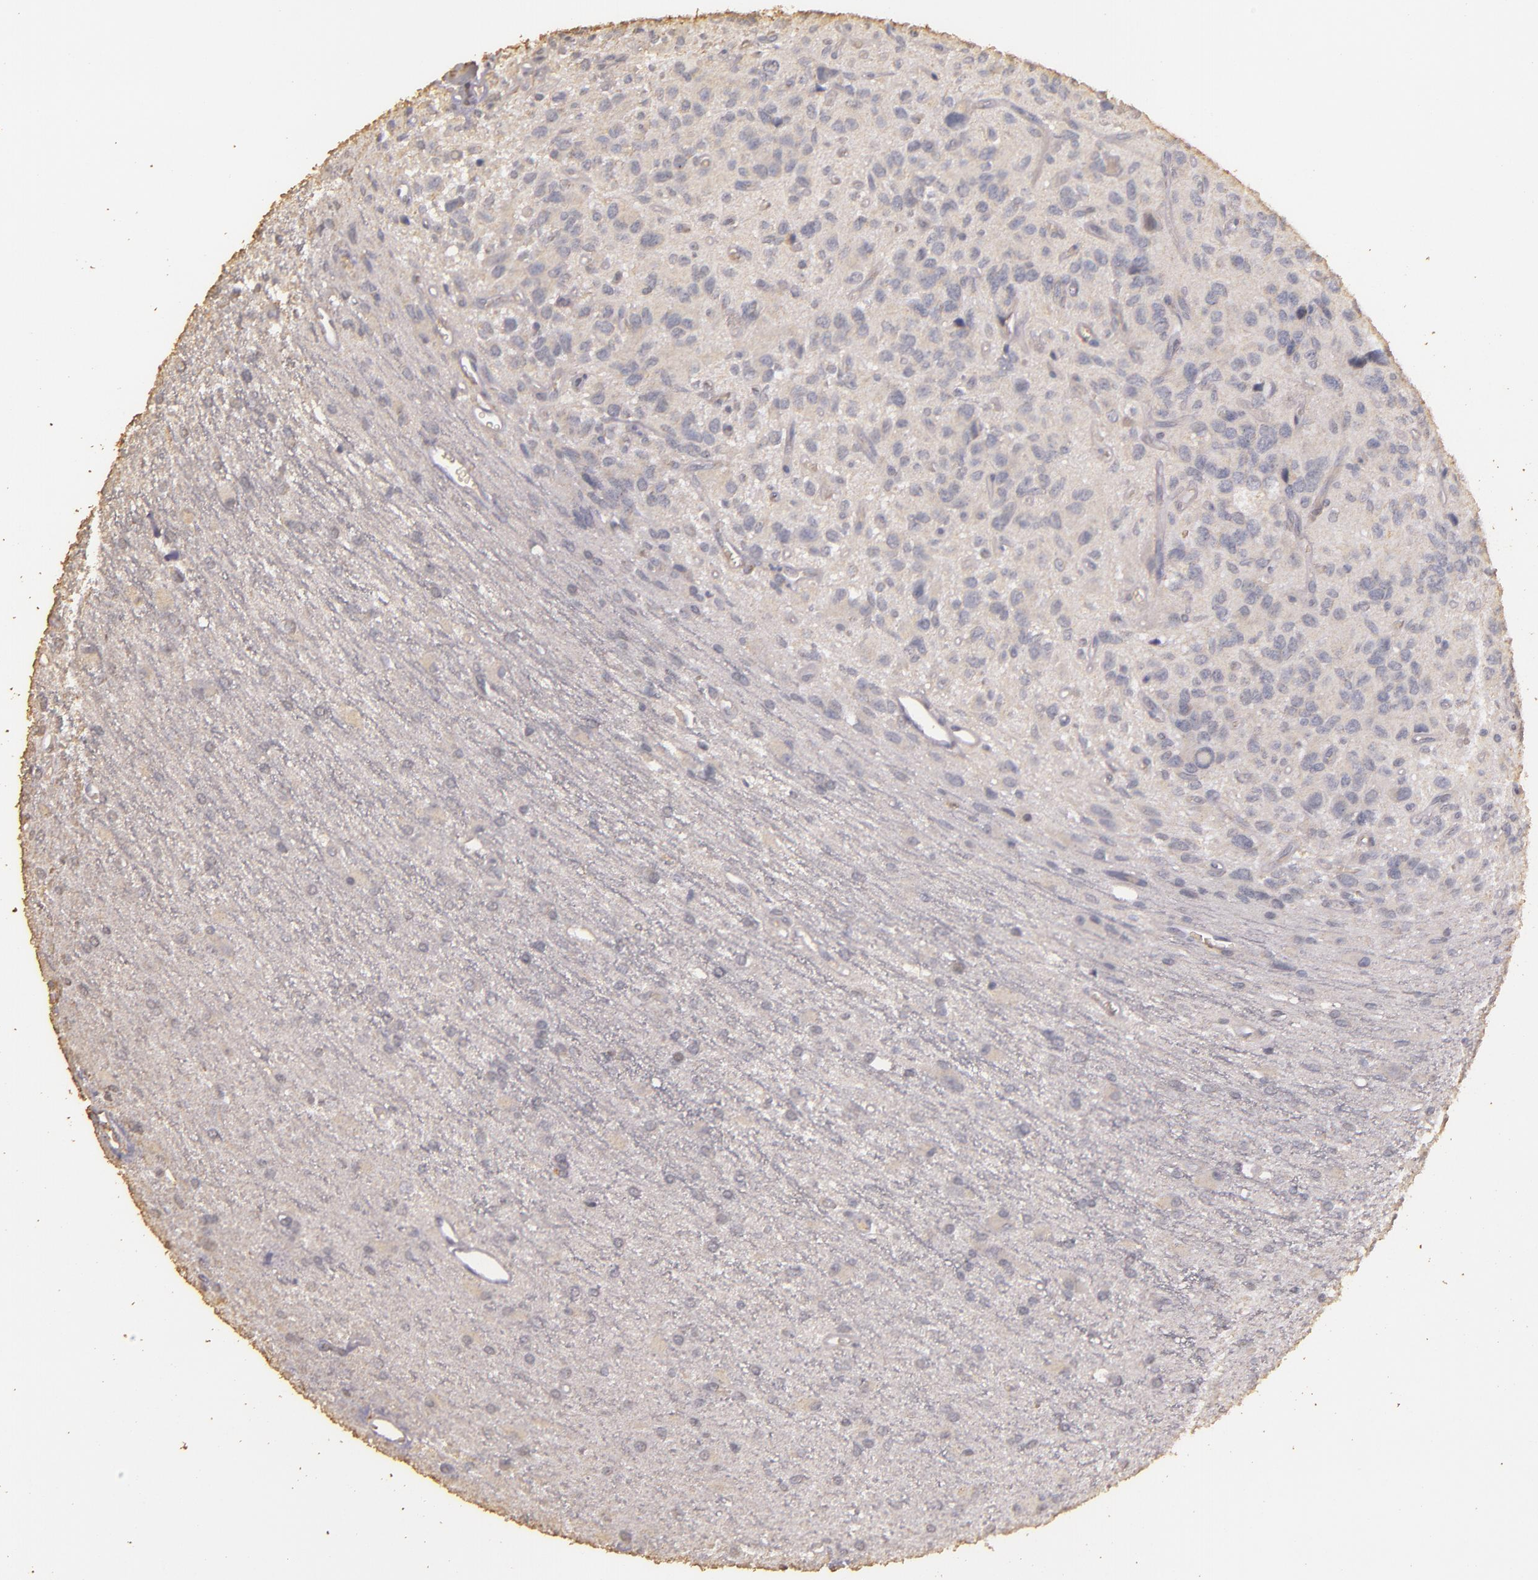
{"staining": {"intensity": "negative", "quantity": "none", "location": "none"}, "tissue": "glioma", "cell_type": "Tumor cells", "image_type": "cancer", "snomed": [{"axis": "morphology", "description": "Glioma, malignant, Low grade"}, {"axis": "topography", "description": "Brain"}], "caption": "This is an immunohistochemistry image of human glioma. There is no expression in tumor cells.", "gene": "BCL2L13", "patient": {"sex": "female", "age": 15}}